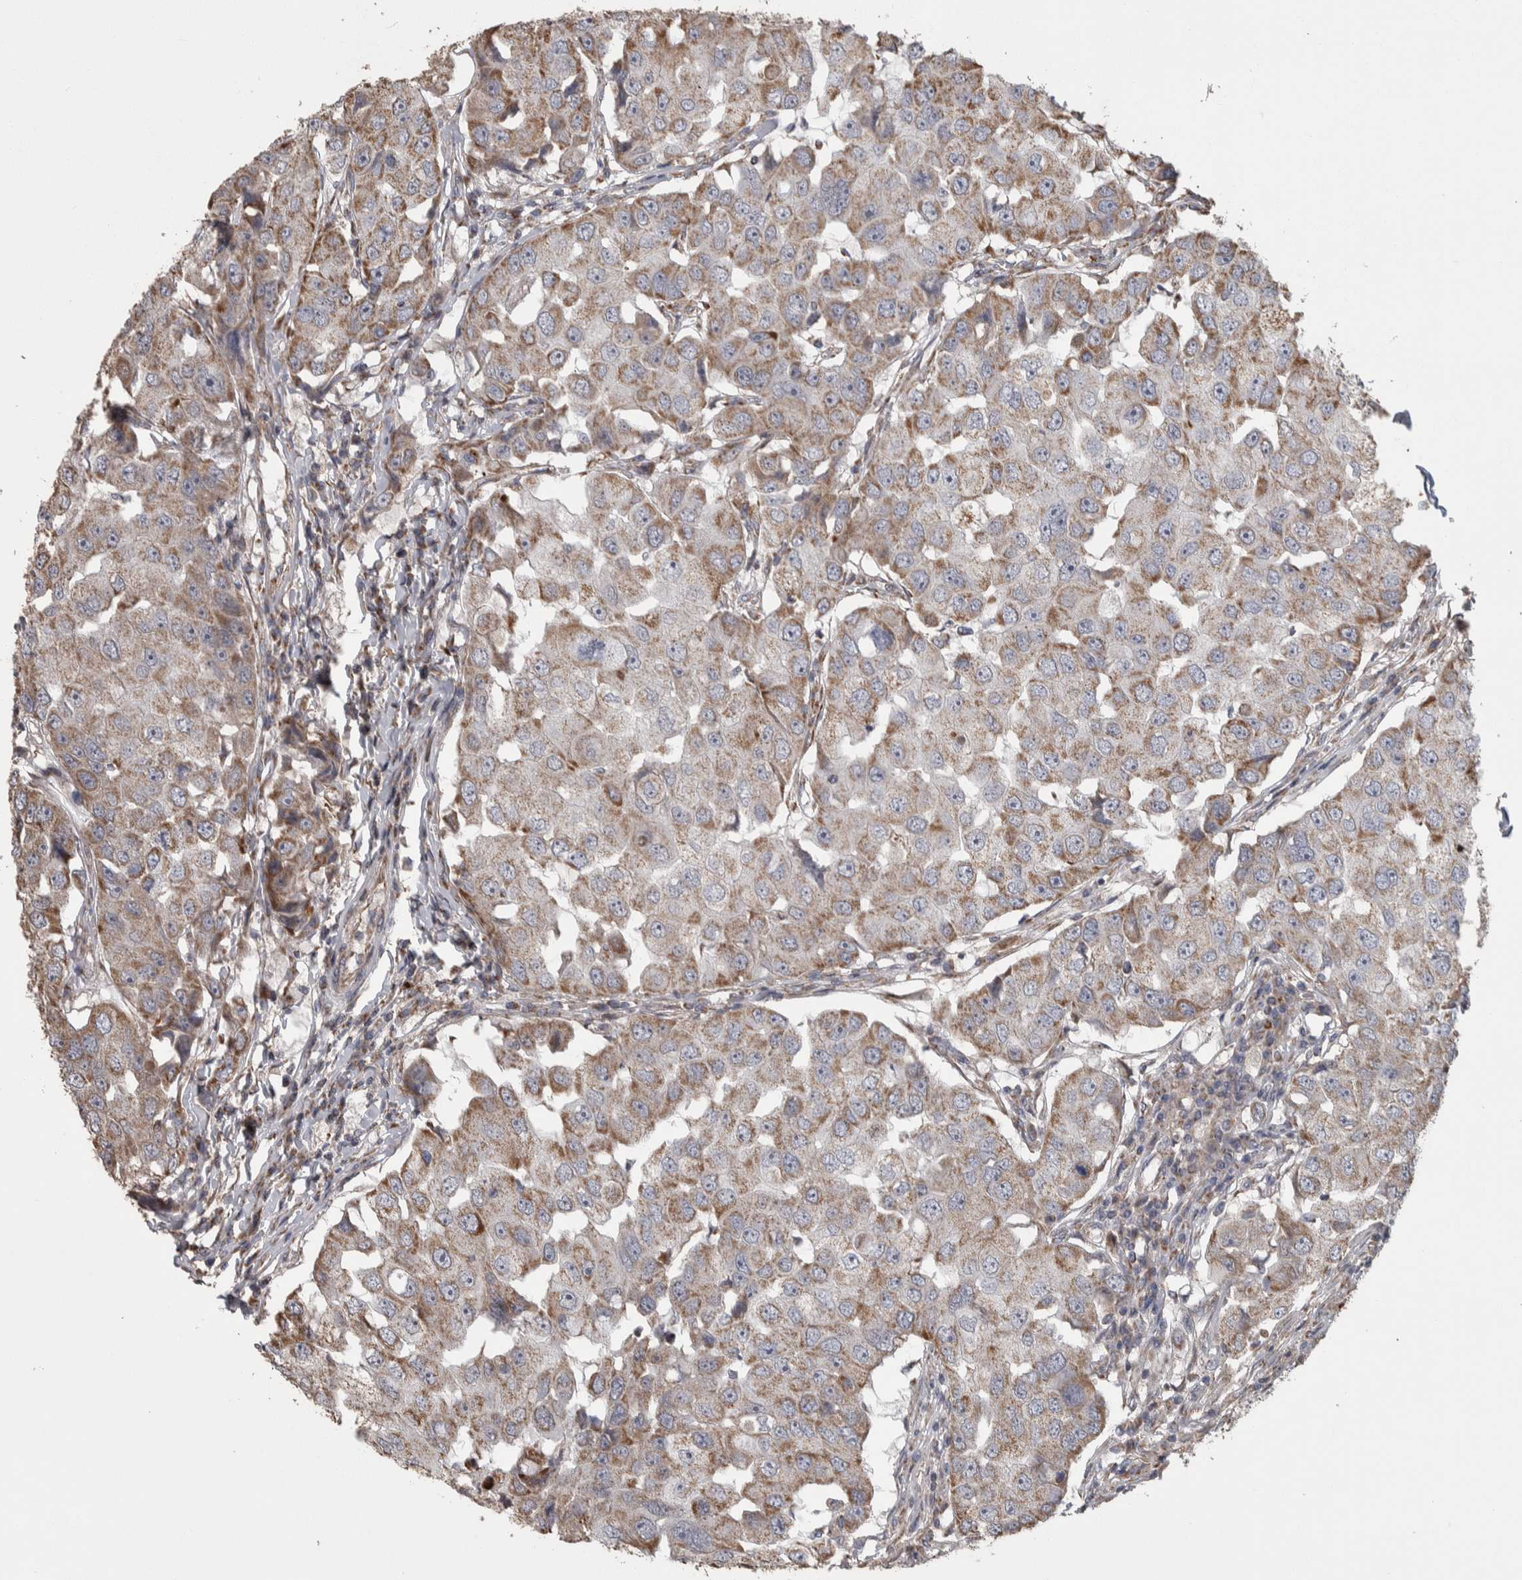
{"staining": {"intensity": "weak", "quantity": ">75%", "location": "cytoplasmic/membranous"}, "tissue": "breast cancer", "cell_type": "Tumor cells", "image_type": "cancer", "snomed": [{"axis": "morphology", "description": "Duct carcinoma"}, {"axis": "topography", "description": "Breast"}], "caption": "Breast invasive ductal carcinoma was stained to show a protein in brown. There is low levels of weak cytoplasmic/membranous staining in about >75% of tumor cells.", "gene": "SCO1", "patient": {"sex": "female", "age": 27}}